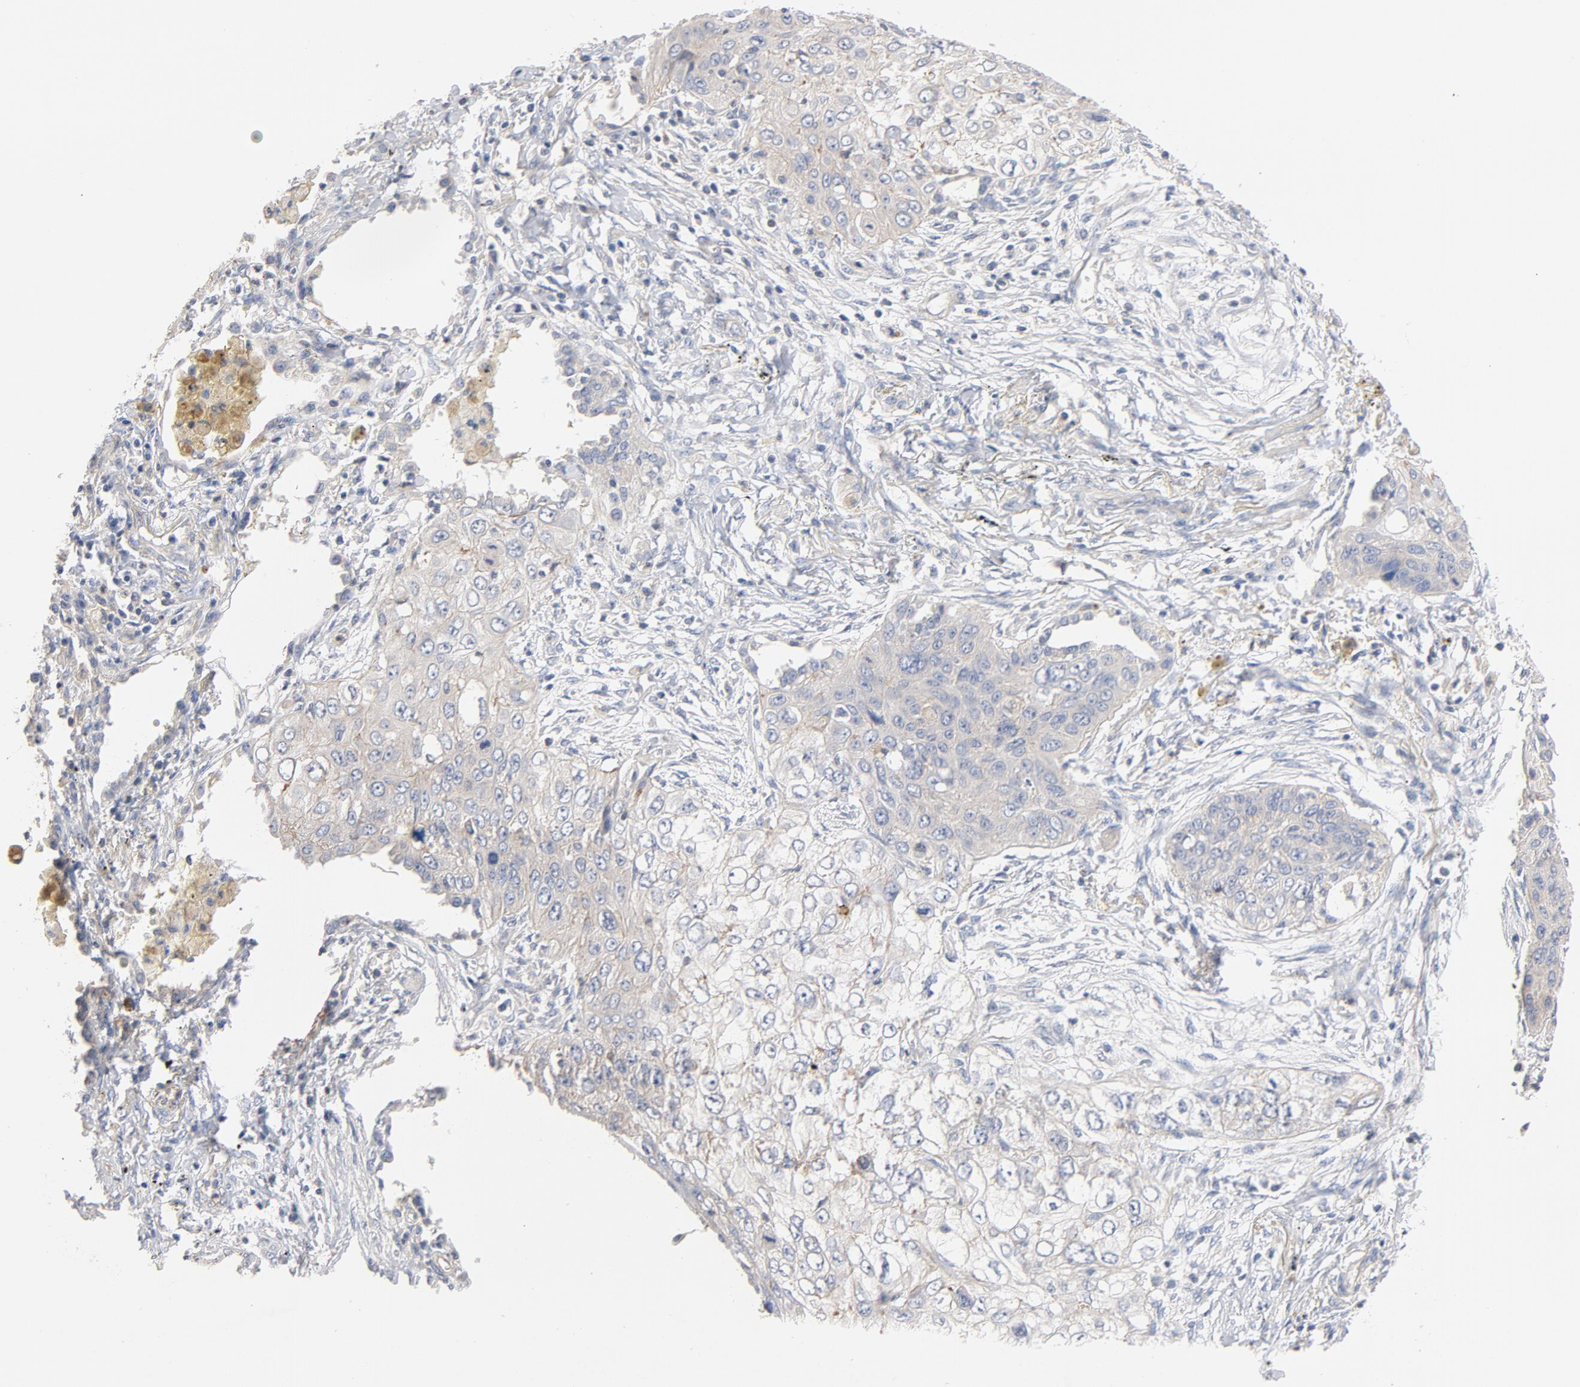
{"staining": {"intensity": "weak", "quantity": "25%-75%", "location": "cytoplasmic/membranous"}, "tissue": "lung cancer", "cell_type": "Tumor cells", "image_type": "cancer", "snomed": [{"axis": "morphology", "description": "Squamous cell carcinoma, NOS"}, {"axis": "topography", "description": "Lung"}], "caption": "Immunohistochemical staining of lung squamous cell carcinoma shows low levels of weak cytoplasmic/membranous positivity in about 25%-75% of tumor cells.", "gene": "STRN3", "patient": {"sex": "male", "age": 71}}